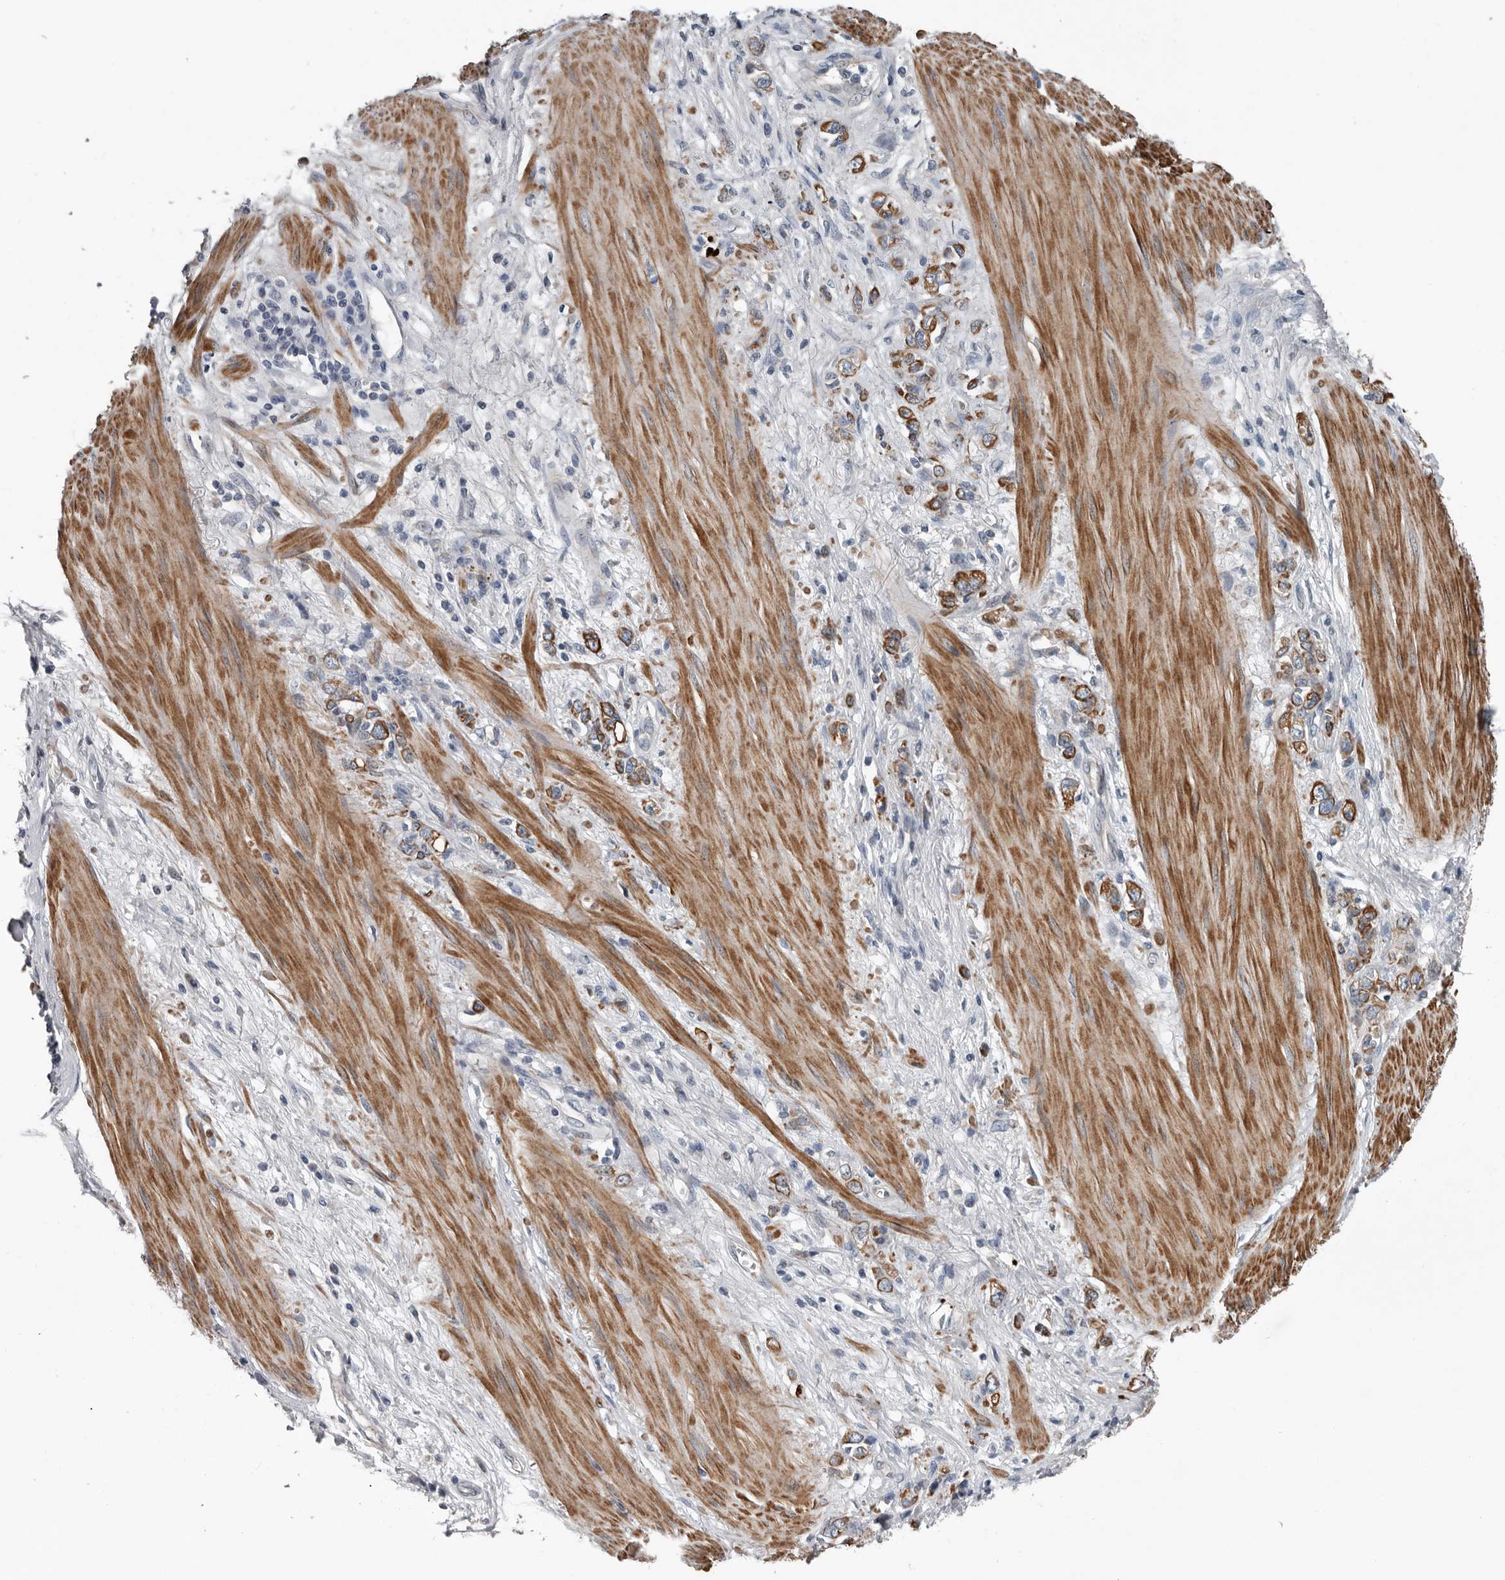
{"staining": {"intensity": "moderate", "quantity": ">75%", "location": "cytoplasmic/membranous"}, "tissue": "stomach cancer", "cell_type": "Tumor cells", "image_type": "cancer", "snomed": [{"axis": "morphology", "description": "Adenocarcinoma, NOS"}, {"axis": "topography", "description": "Stomach"}], "caption": "Brown immunohistochemical staining in human adenocarcinoma (stomach) displays moderate cytoplasmic/membranous positivity in about >75% of tumor cells. The staining was performed using DAB, with brown indicating positive protein expression. Nuclei are stained blue with hematoxylin.", "gene": "DPY19L4", "patient": {"sex": "female", "age": 76}}